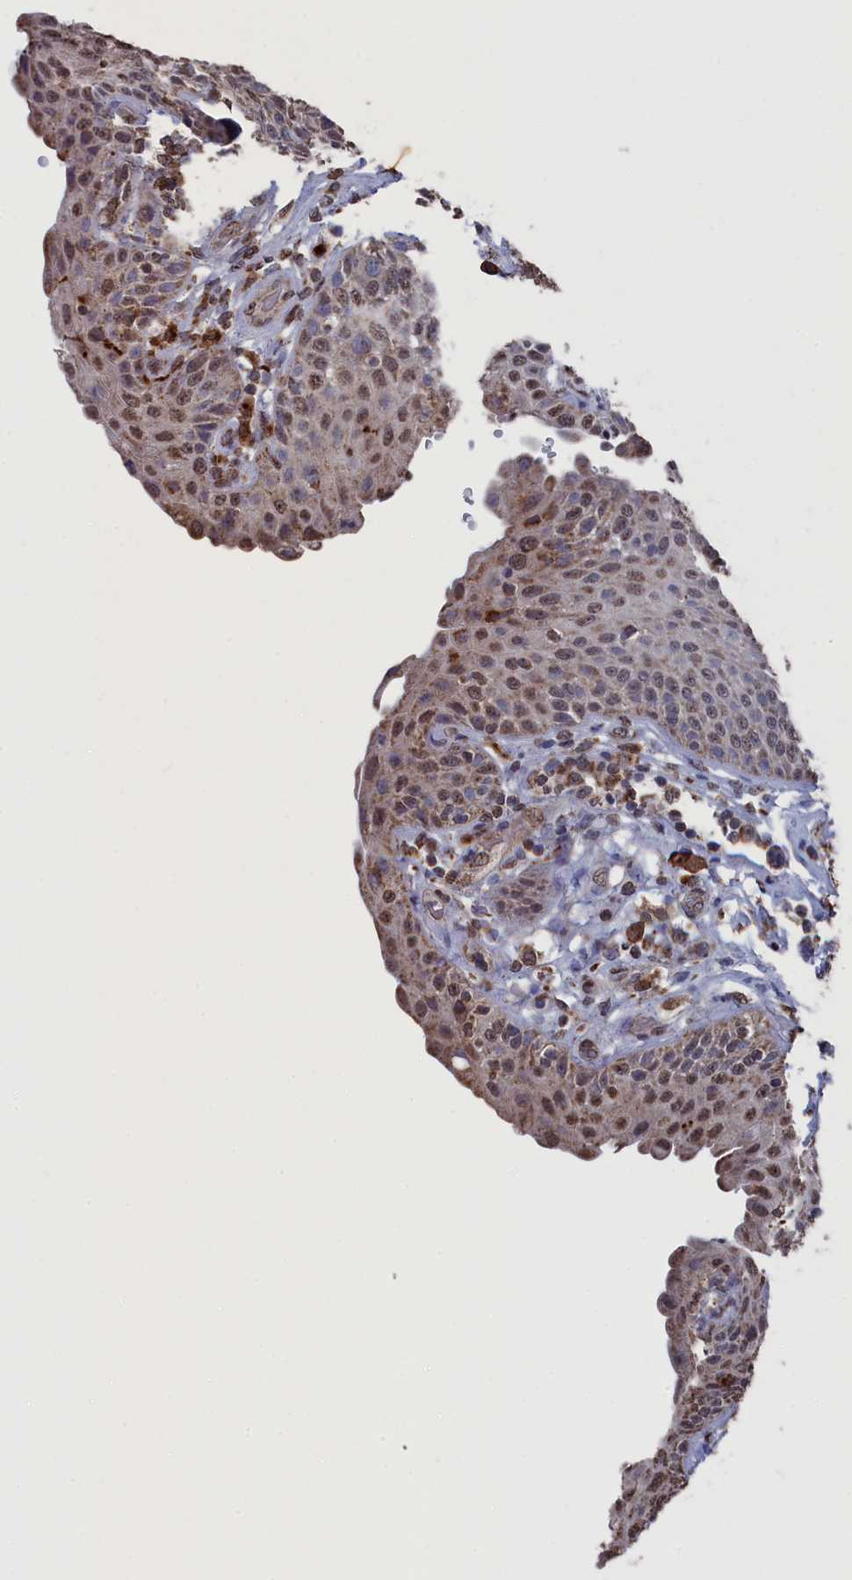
{"staining": {"intensity": "moderate", "quantity": "25%-75%", "location": "nuclear"}, "tissue": "urinary bladder", "cell_type": "Urothelial cells", "image_type": "normal", "snomed": [{"axis": "morphology", "description": "Normal tissue, NOS"}, {"axis": "topography", "description": "Urinary bladder"}], "caption": "A photomicrograph of human urinary bladder stained for a protein reveals moderate nuclear brown staining in urothelial cells. (IHC, brightfield microscopy, high magnification).", "gene": "SMG9", "patient": {"sex": "female", "age": 62}}